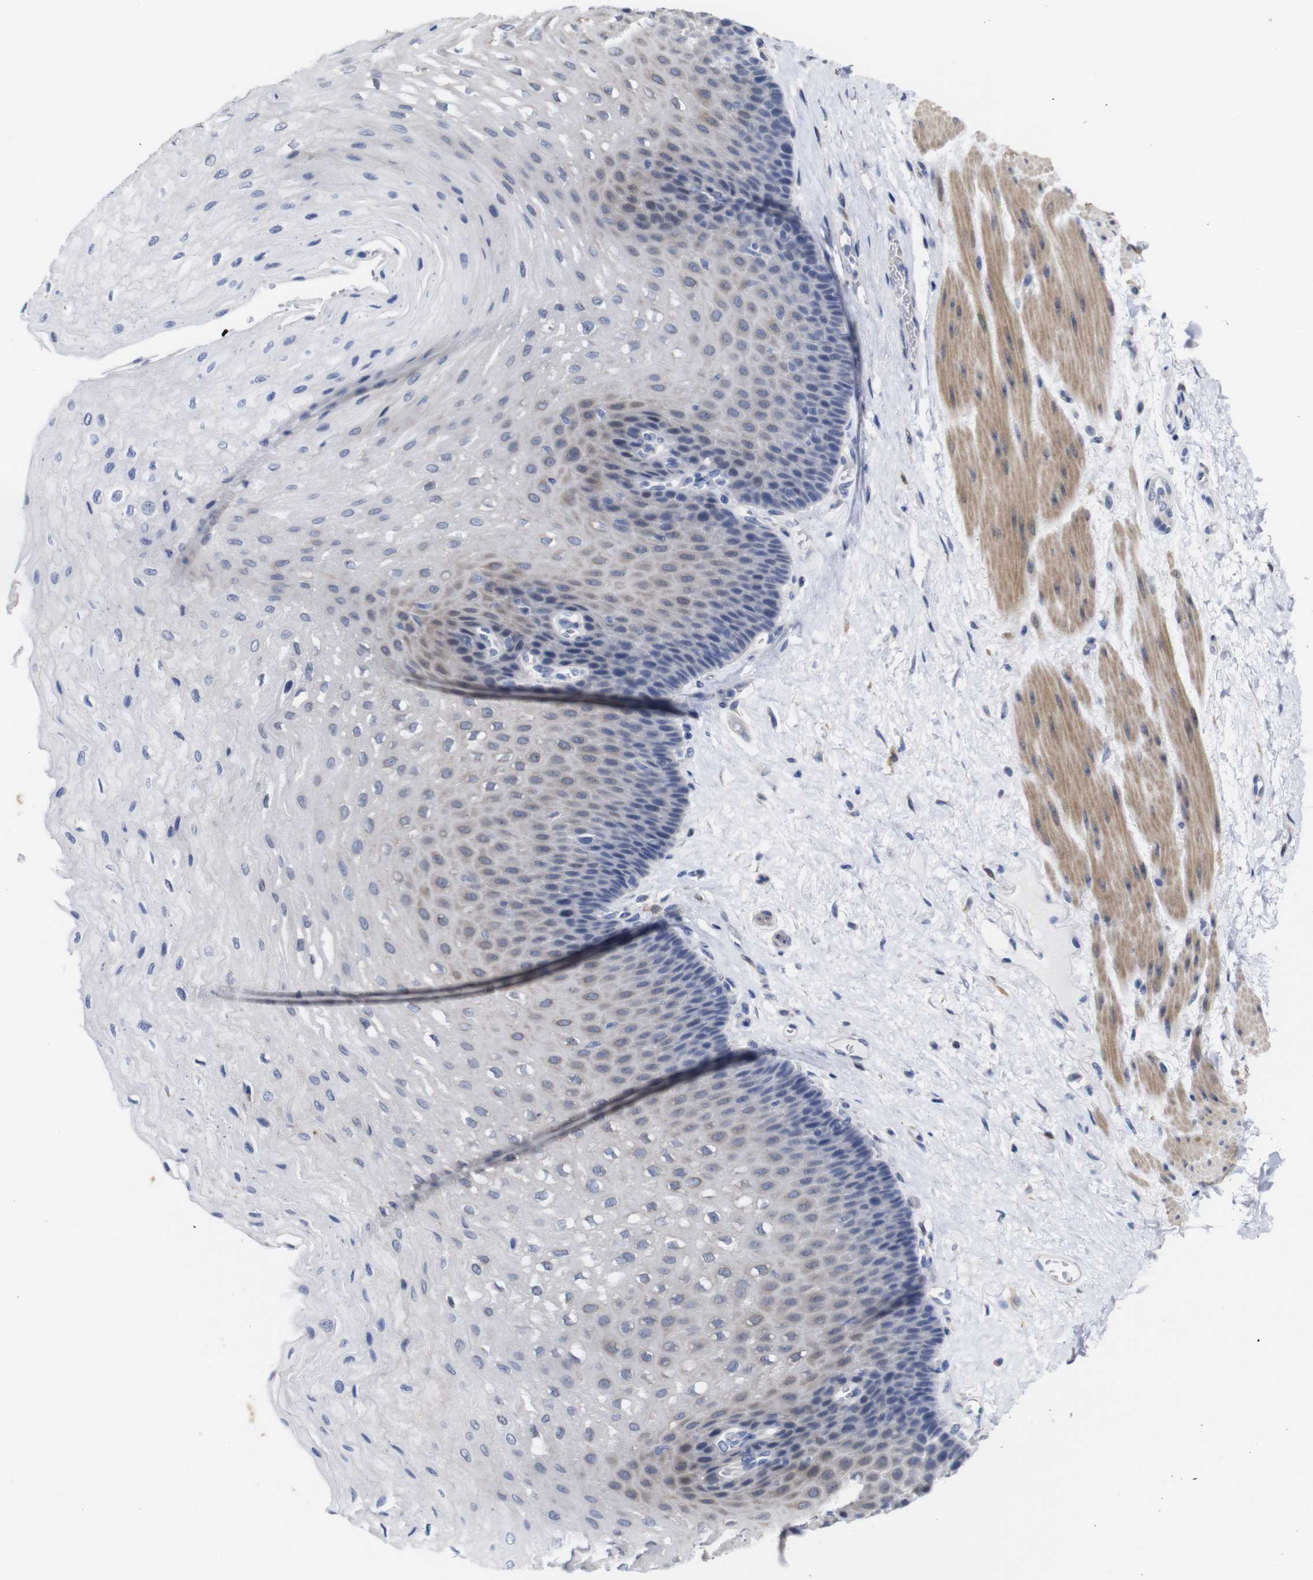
{"staining": {"intensity": "weak", "quantity": "<25%", "location": "cytoplasmic/membranous"}, "tissue": "esophagus", "cell_type": "Squamous epithelial cells", "image_type": "normal", "snomed": [{"axis": "morphology", "description": "Normal tissue, NOS"}, {"axis": "topography", "description": "Esophagus"}], "caption": "High magnification brightfield microscopy of benign esophagus stained with DAB (brown) and counterstained with hematoxylin (blue): squamous epithelial cells show no significant positivity. (Brightfield microscopy of DAB (3,3'-diaminobenzidine) immunohistochemistry at high magnification).", "gene": "TCEAL9", "patient": {"sex": "female", "age": 72}}